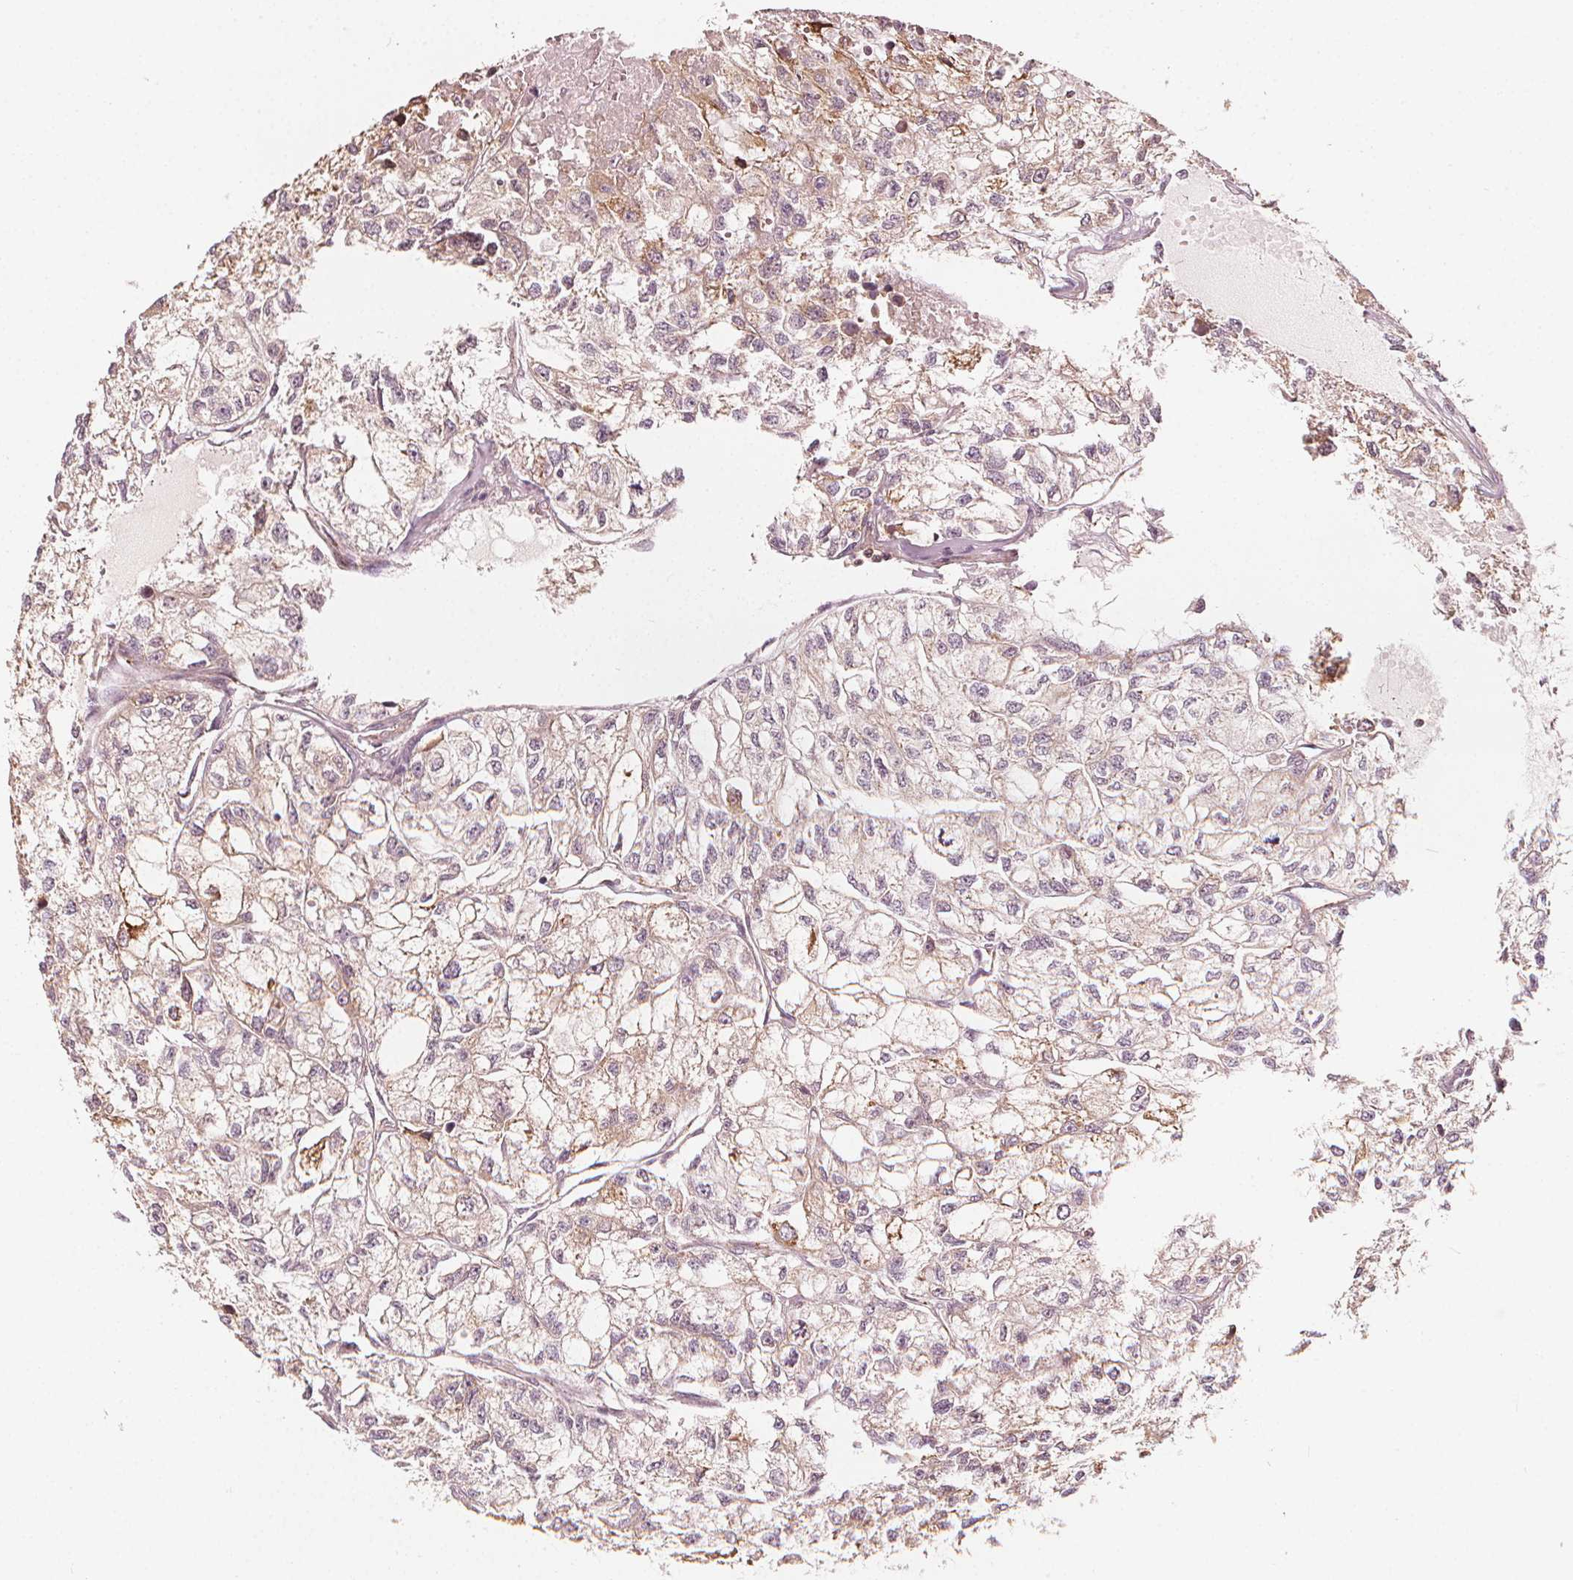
{"staining": {"intensity": "weak", "quantity": "<25%", "location": "cytoplasmic/membranous"}, "tissue": "renal cancer", "cell_type": "Tumor cells", "image_type": "cancer", "snomed": [{"axis": "morphology", "description": "Adenocarcinoma, NOS"}, {"axis": "topography", "description": "Kidney"}], "caption": "Renal cancer (adenocarcinoma) was stained to show a protein in brown. There is no significant staining in tumor cells.", "gene": "NPC1L1", "patient": {"sex": "male", "age": 56}}